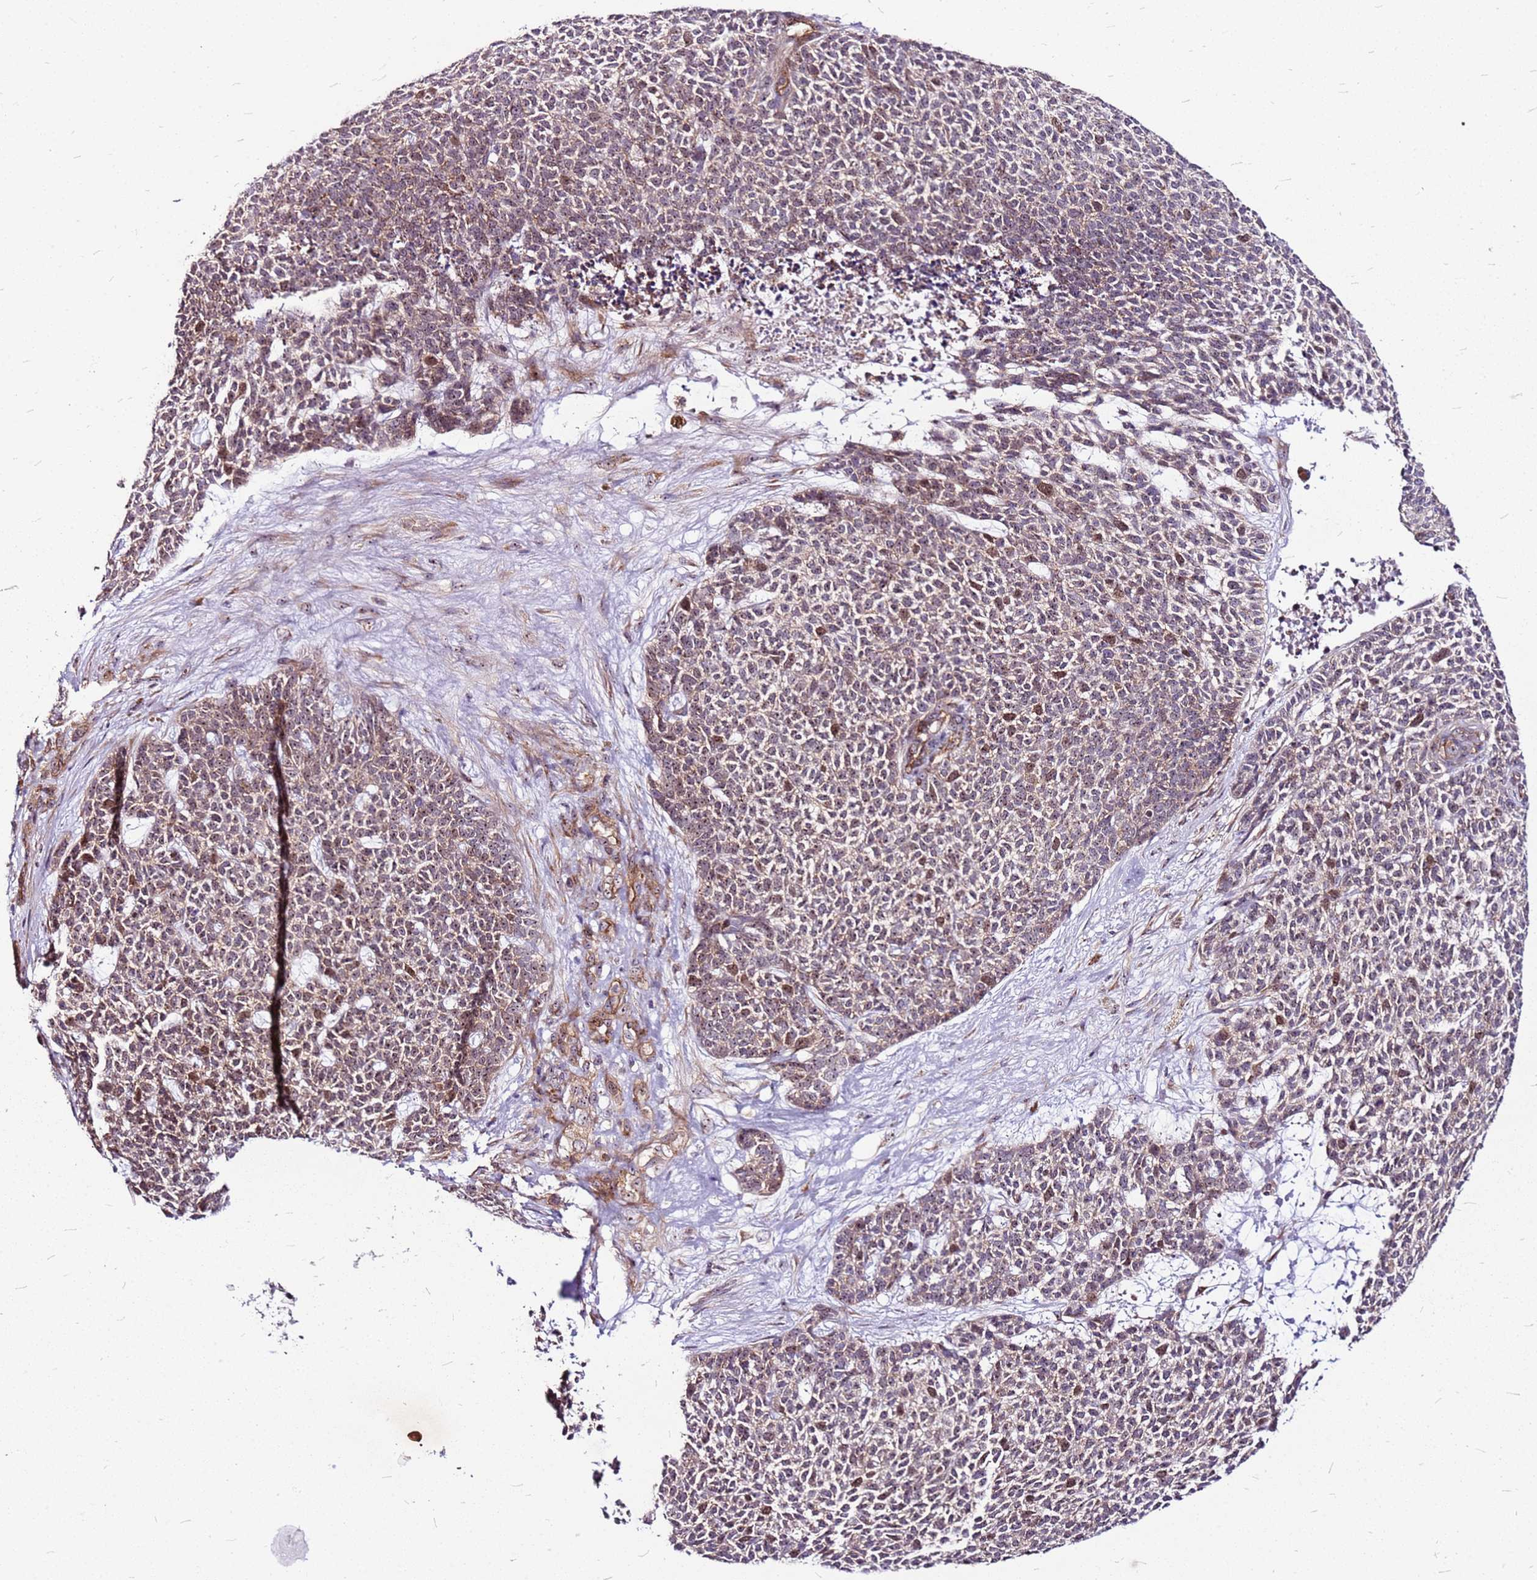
{"staining": {"intensity": "moderate", "quantity": "25%-75%", "location": "cytoplasmic/membranous,nuclear"}, "tissue": "skin cancer", "cell_type": "Tumor cells", "image_type": "cancer", "snomed": [{"axis": "morphology", "description": "Basal cell carcinoma"}, {"axis": "topography", "description": "Skin"}], "caption": "There is medium levels of moderate cytoplasmic/membranous and nuclear expression in tumor cells of skin cancer (basal cell carcinoma), as demonstrated by immunohistochemical staining (brown color).", "gene": "TOPAZ1", "patient": {"sex": "female", "age": 84}}